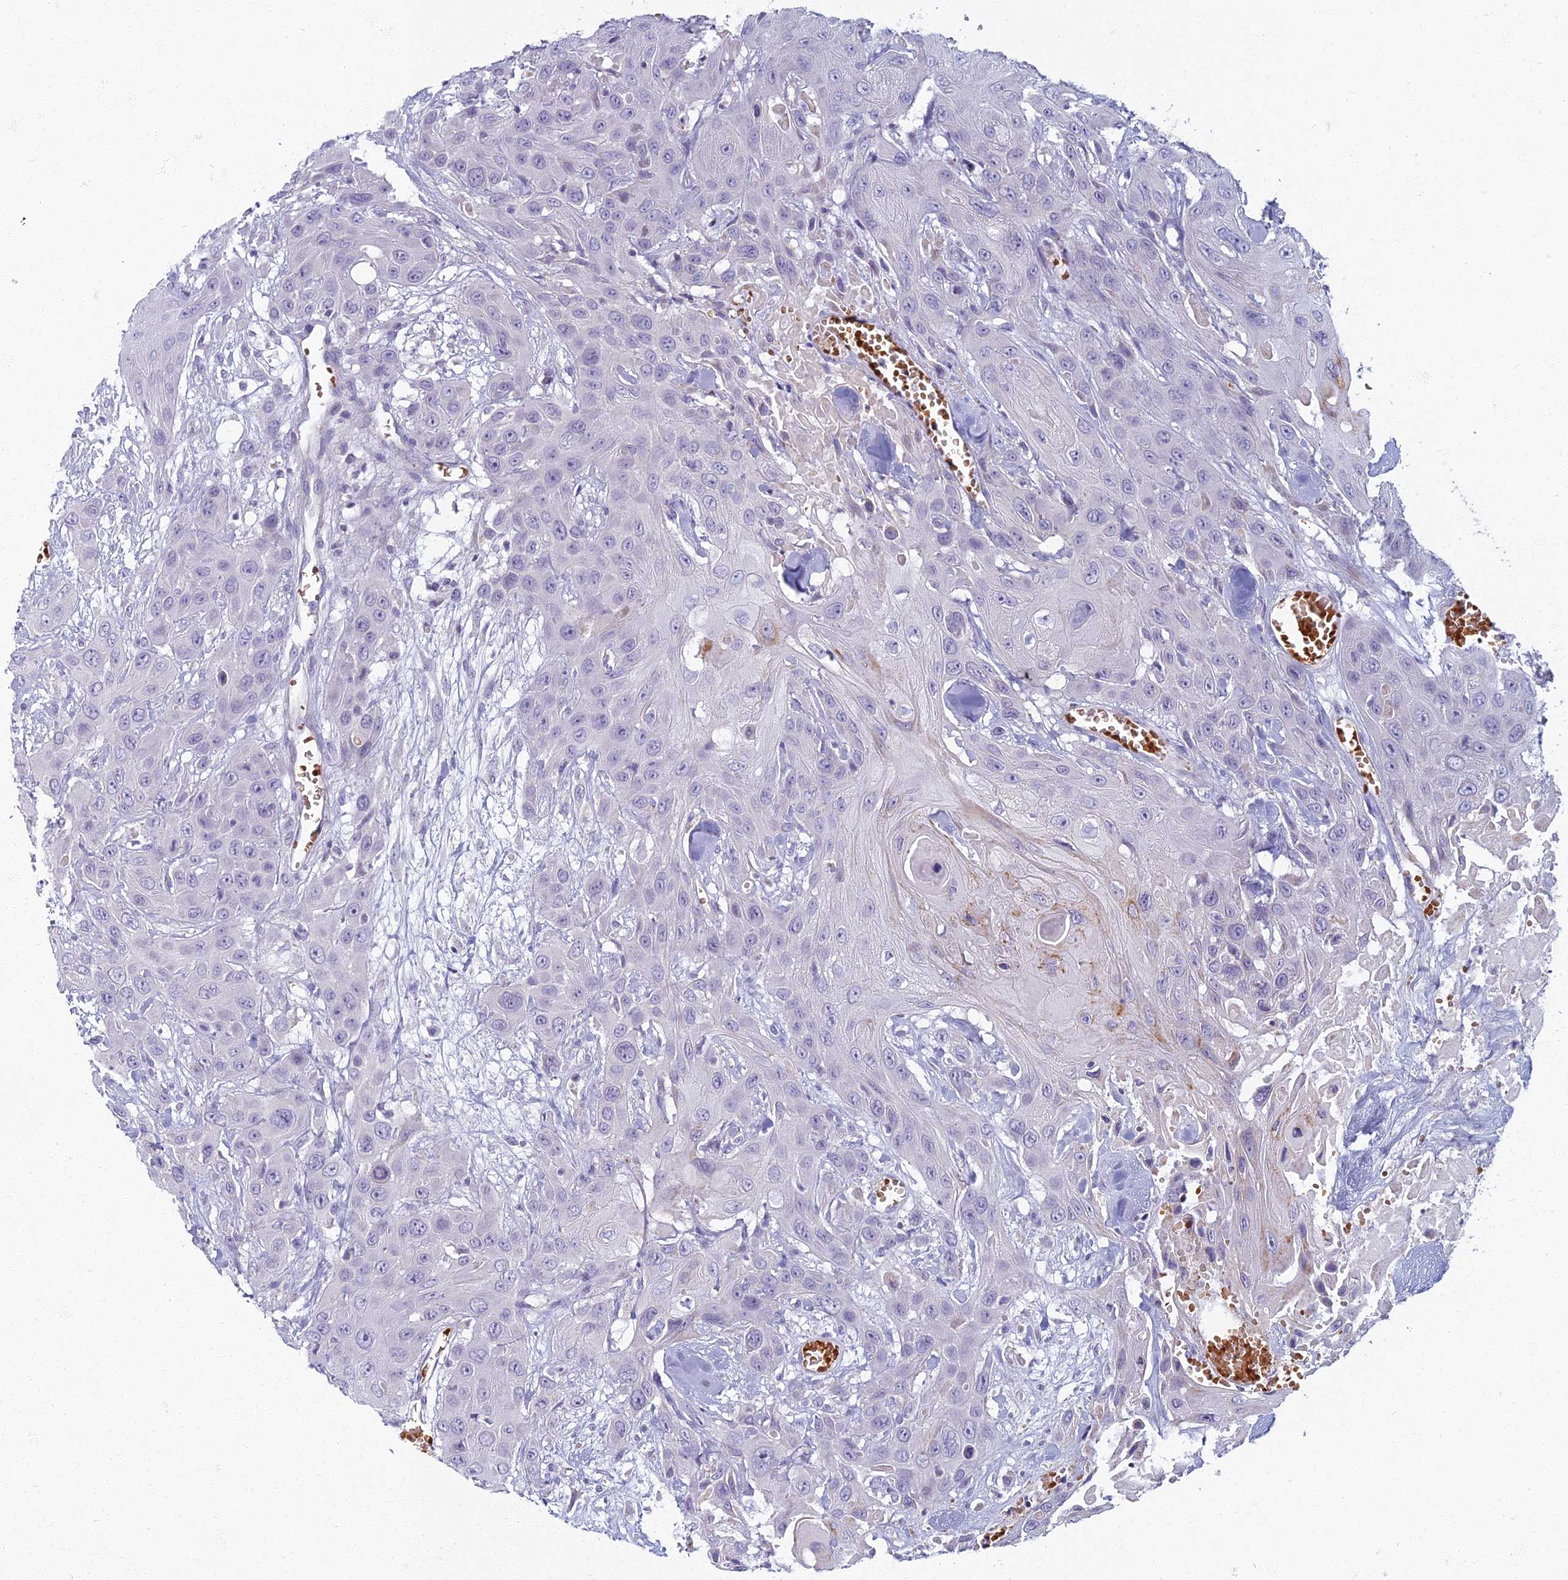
{"staining": {"intensity": "negative", "quantity": "none", "location": "none"}, "tissue": "head and neck cancer", "cell_type": "Tumor cells", "image_type": "cancer", "snomed": [{"axis": "morphology", "description": "Squamous cell carcinoma, NOS"}, {"axis": "topography", "description": "Head-Neck"}], "caption": "Tumor cells show no significant protein positivity in head and neck cancer (squamous cell carcinoma).", "gene": "ARL15", "patient": {"sex": "male", "age": 81}}